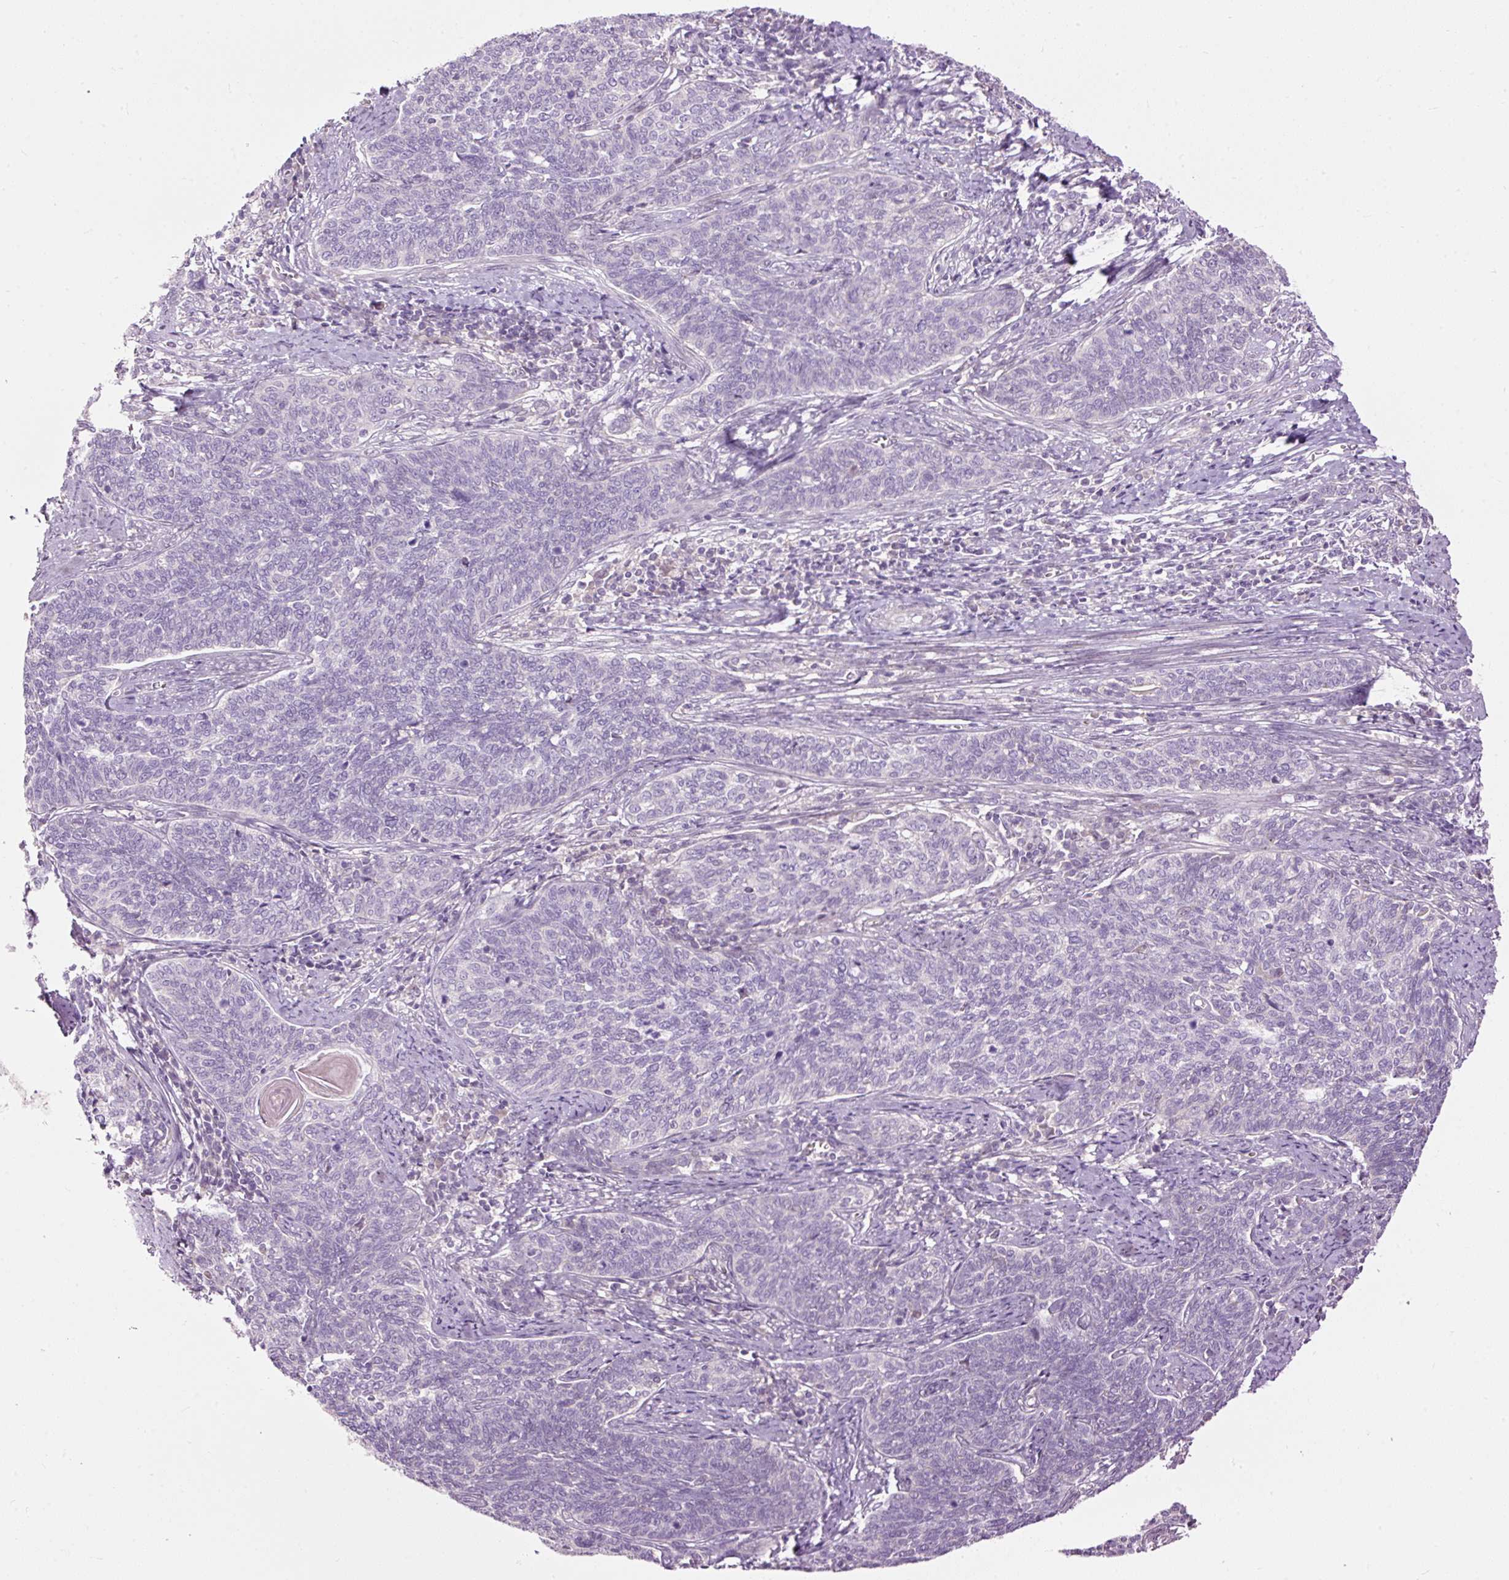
{"staining": {"intensity": "negative", "quantity": "none", "location": "none"}, "tissue": "cervical cancer", "cell_type": "Tumor cells", "image_type": "cancer", "snomed": [{"axis": "morphology", "description": "Squamous cell carcinoma, NOS"}, {"axis": "topography", "description": "Cervix"}], "caption": "An immunohistochemistry photomicrograph of cervical cancer (squamous cell carcinoma) is shown. There is no staining in tumor cells of cervical cancer (squamous cell carcinoma). (Brightfield microscopy of DAB IHC at high magnification).", "gene": "FCRL4", "patient": {"sex": "female", "age": 39}}